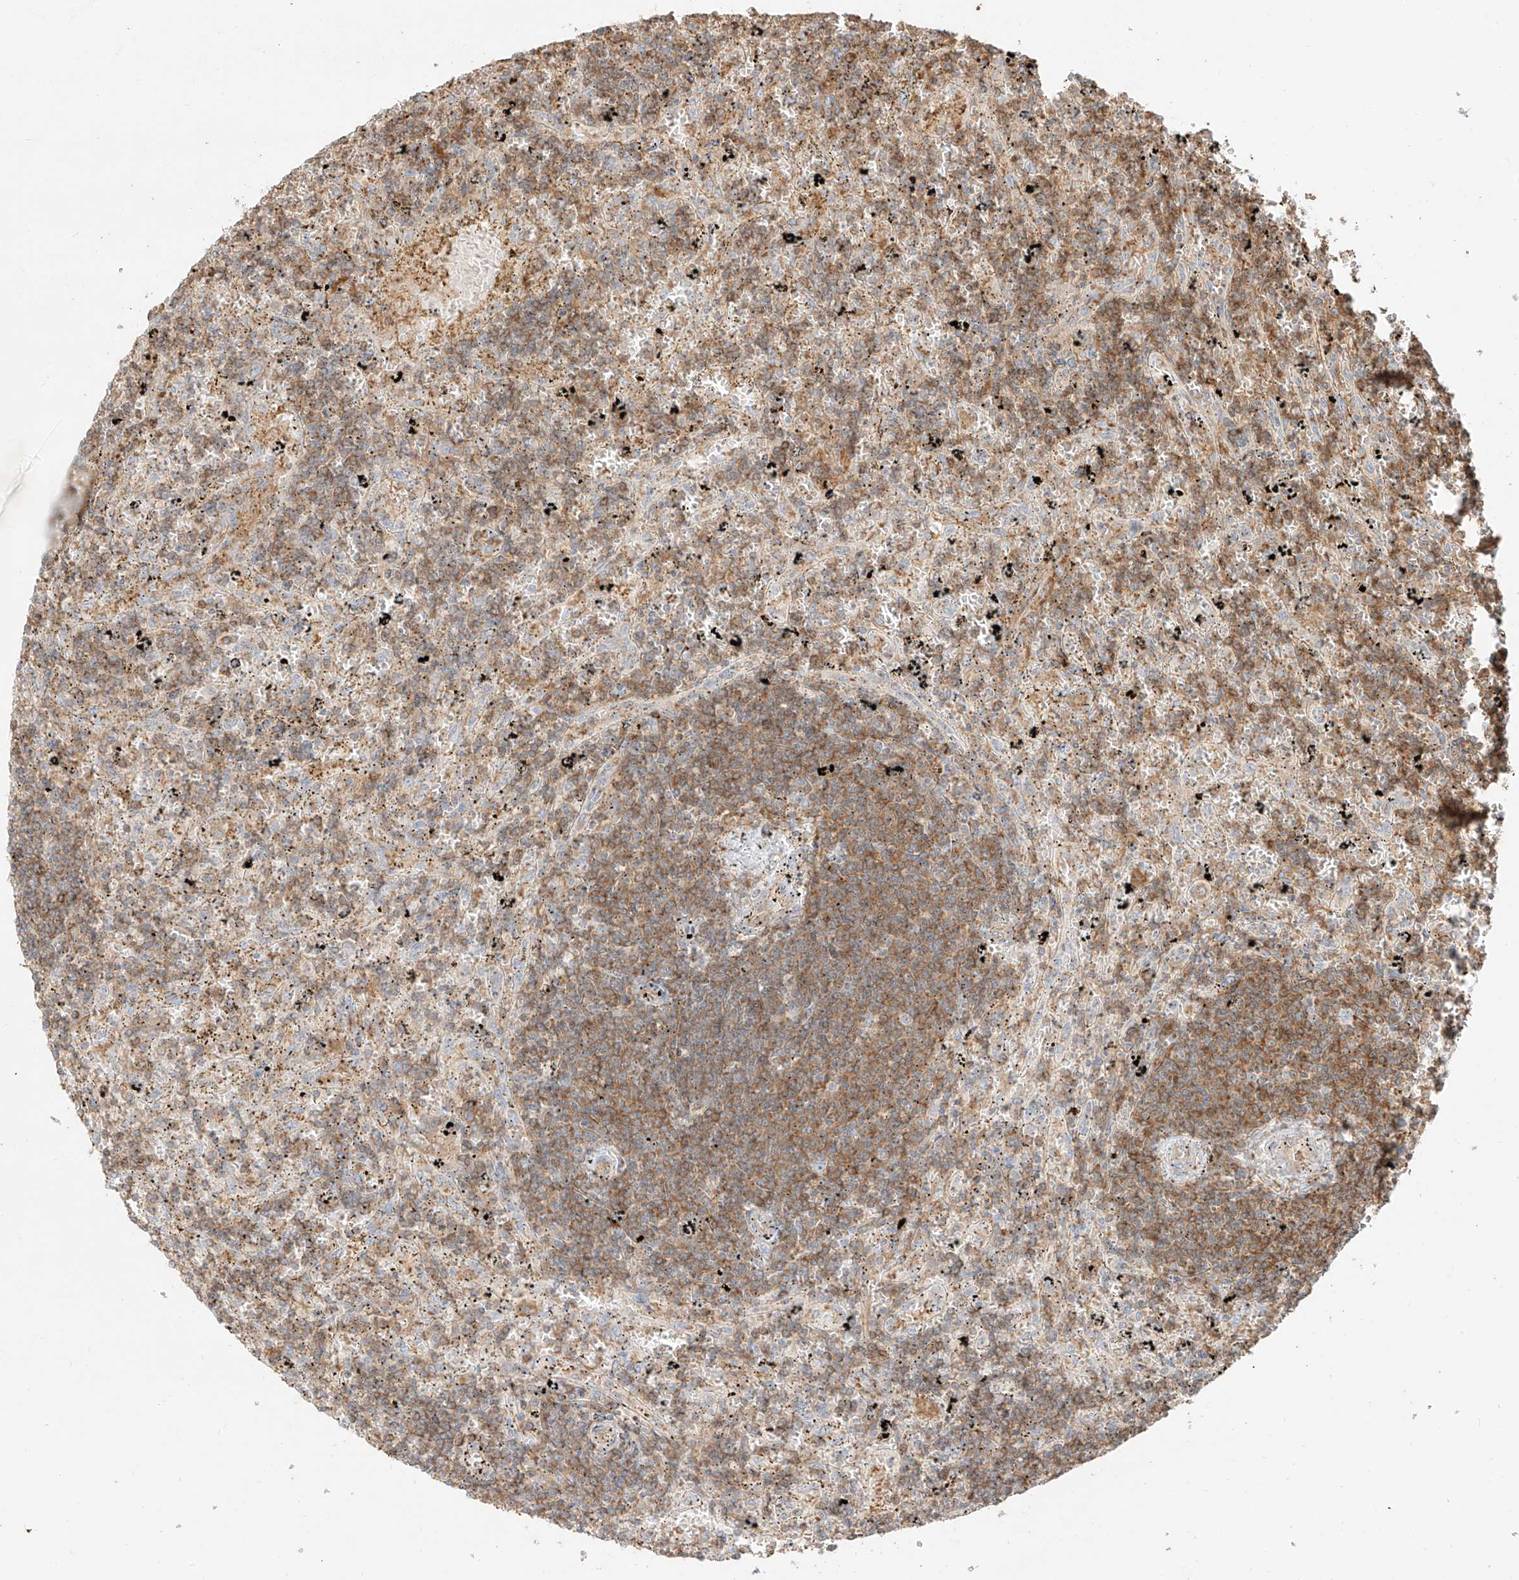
{"staining": {"intensity": "moderate", "quantity": ">75%", "location": "cytoplasmic/membranous"}, "tissue": "lymphoma", "cell_type": "Tumor cells", "image_type": "cancer", "snomed": [{"axis": "morphology", "description": "Malignant lymphoma, non-Hodgkin's type, Low grade"}, {"axis": "topography", "description": "Spleen"}], "caption": "Approximately >75% of tumor cells in human low-grade malignant lymphoma, non-Hodgkin's type show moderate cytoplasmic/membranous protein positivity as visualized by brown immunohistochemical staining.", "gene": "SNX9", "patient": {"sex": "male", "age": 76}}